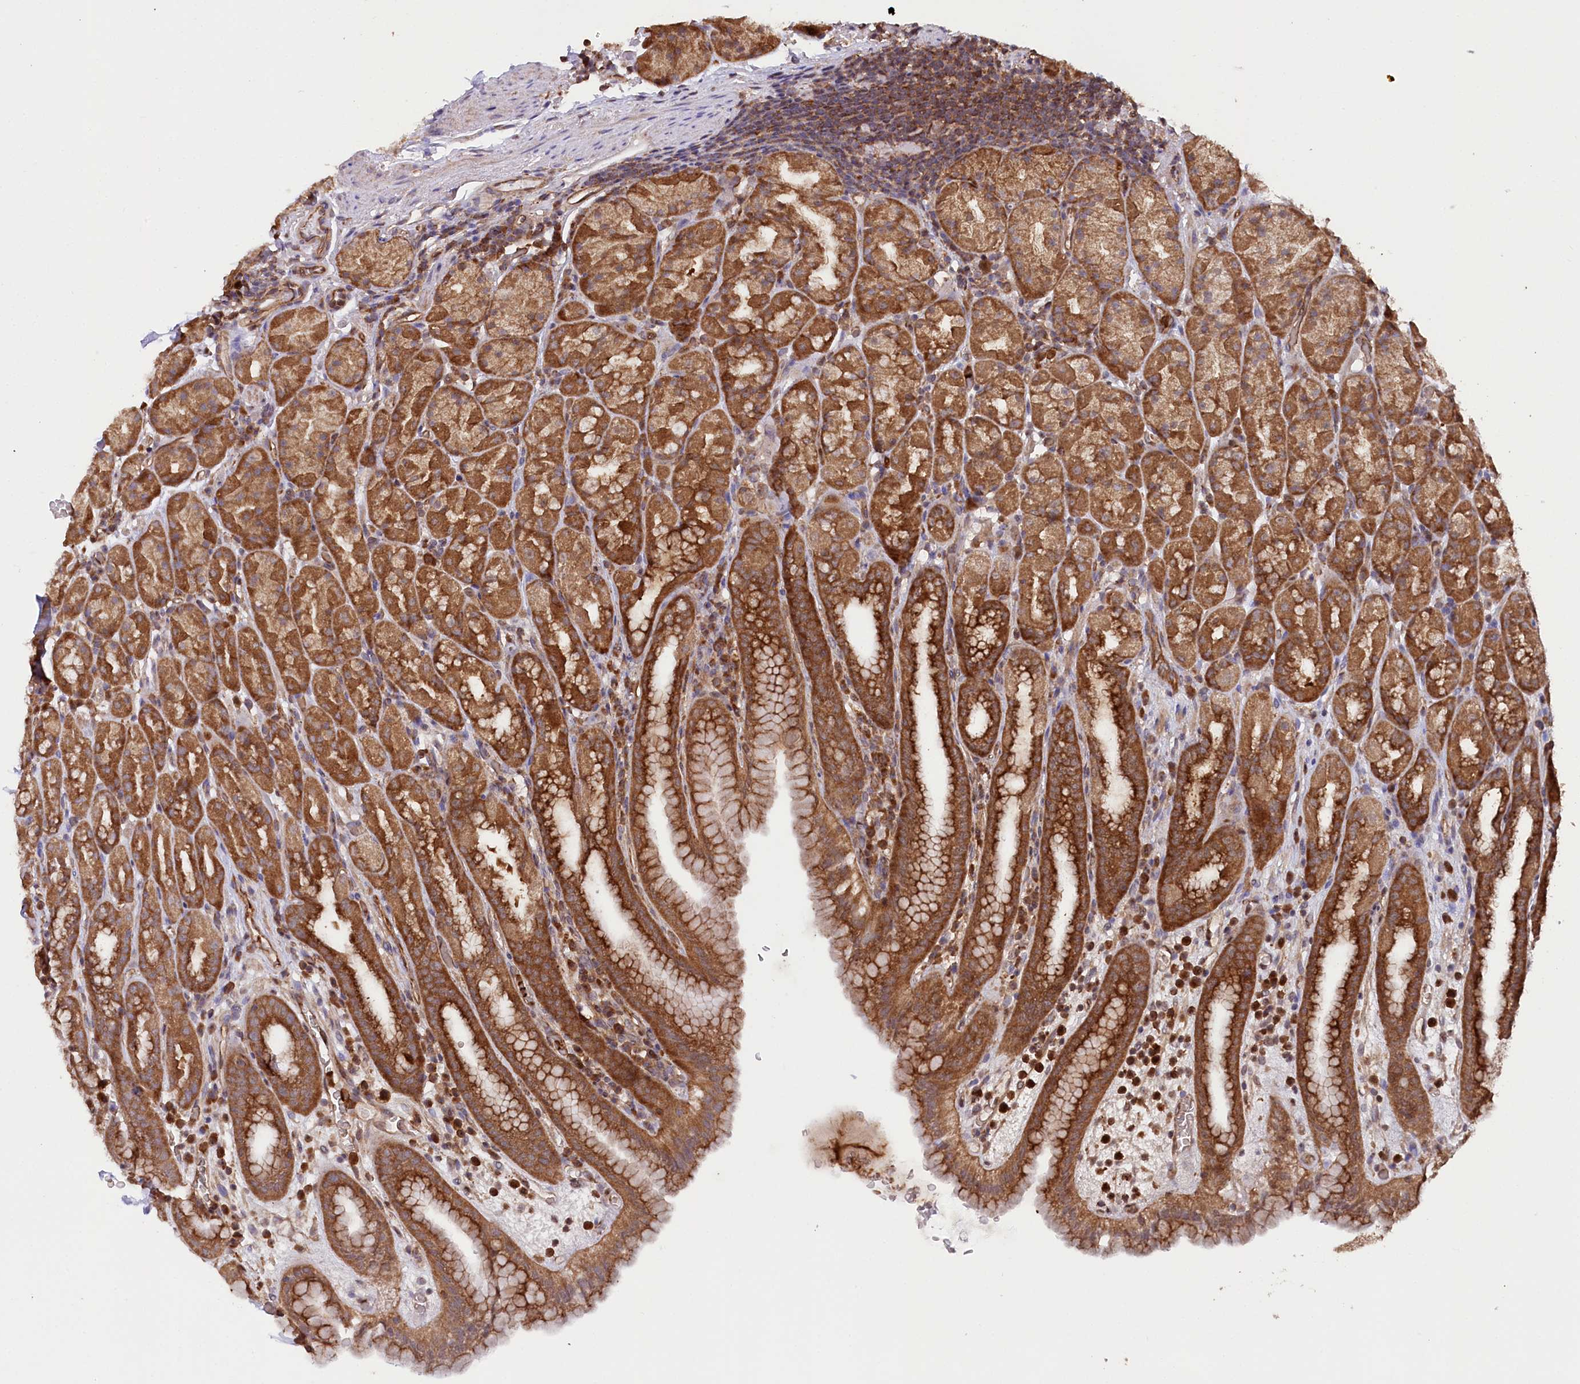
{"staining": {"intensity": "strong", "quantity": ">75%", "location": "cytoplasmic/membranous"}, "tissue": "stomach", "cell_type": "Glandular cells", "image_type": "normal", "snomed": [{"axis": "morphology", "description": "Normal tissue, NOS"}, {"axis": "topography", "description": "Stomach, upper"}], "caption": "Protein positivity by IHC reveals strong cytoplasmic/membranous positivity in about >75% of glandular cells in unremarkable stomach. (Stains: DAB (3,3'-diaminobenzidine) in brown, nuclei in blue, Microscopy: brightfield microscopy at high magnification).", "gene": "LSG1", "patient": {"sex": "male", "age": 68}}